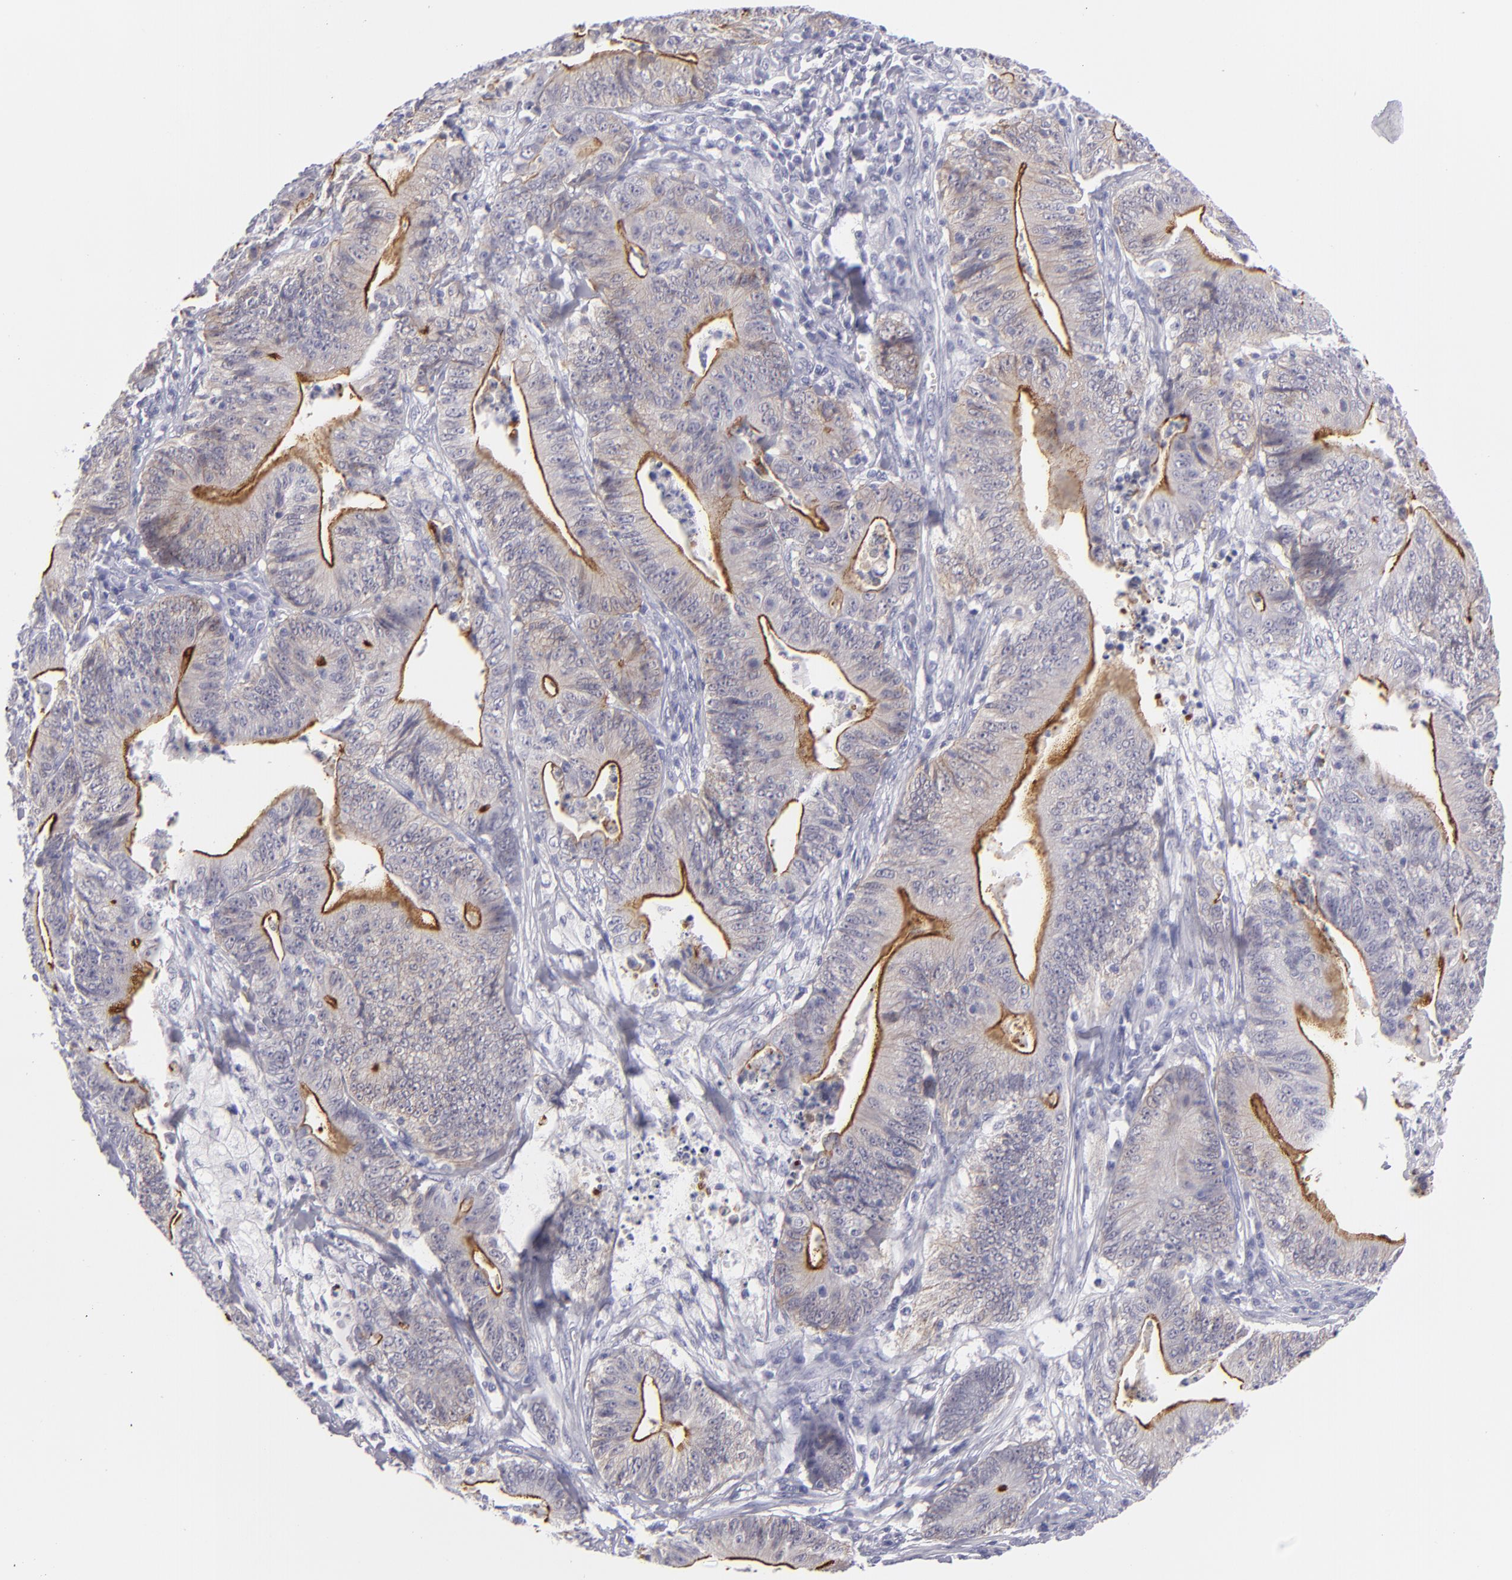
{"staining": {"intensity": "moderate", "quantity": "25%-75%", "location": "cytoplasmic/membranous"}, "tissue": "stomach cancer", "cell_type": "Tumor cells", "image_type": "cancer", "snomed": [{"axis": "morphology", "description": "Adenocarcinoma, NOS"}, {"axis": "topography", "description": "Stomach, lower"}], "caption": "Protein staining displays moderate cytoplasmic/membranous staining in approximately 25%-75% of tumor cells in adenocarcinoma (stomach). (brown staining indicates protein expression, while blue staining denotes nuclei).", "gene": "VIL1", "patient": {"sex": "female", "age": 86}}